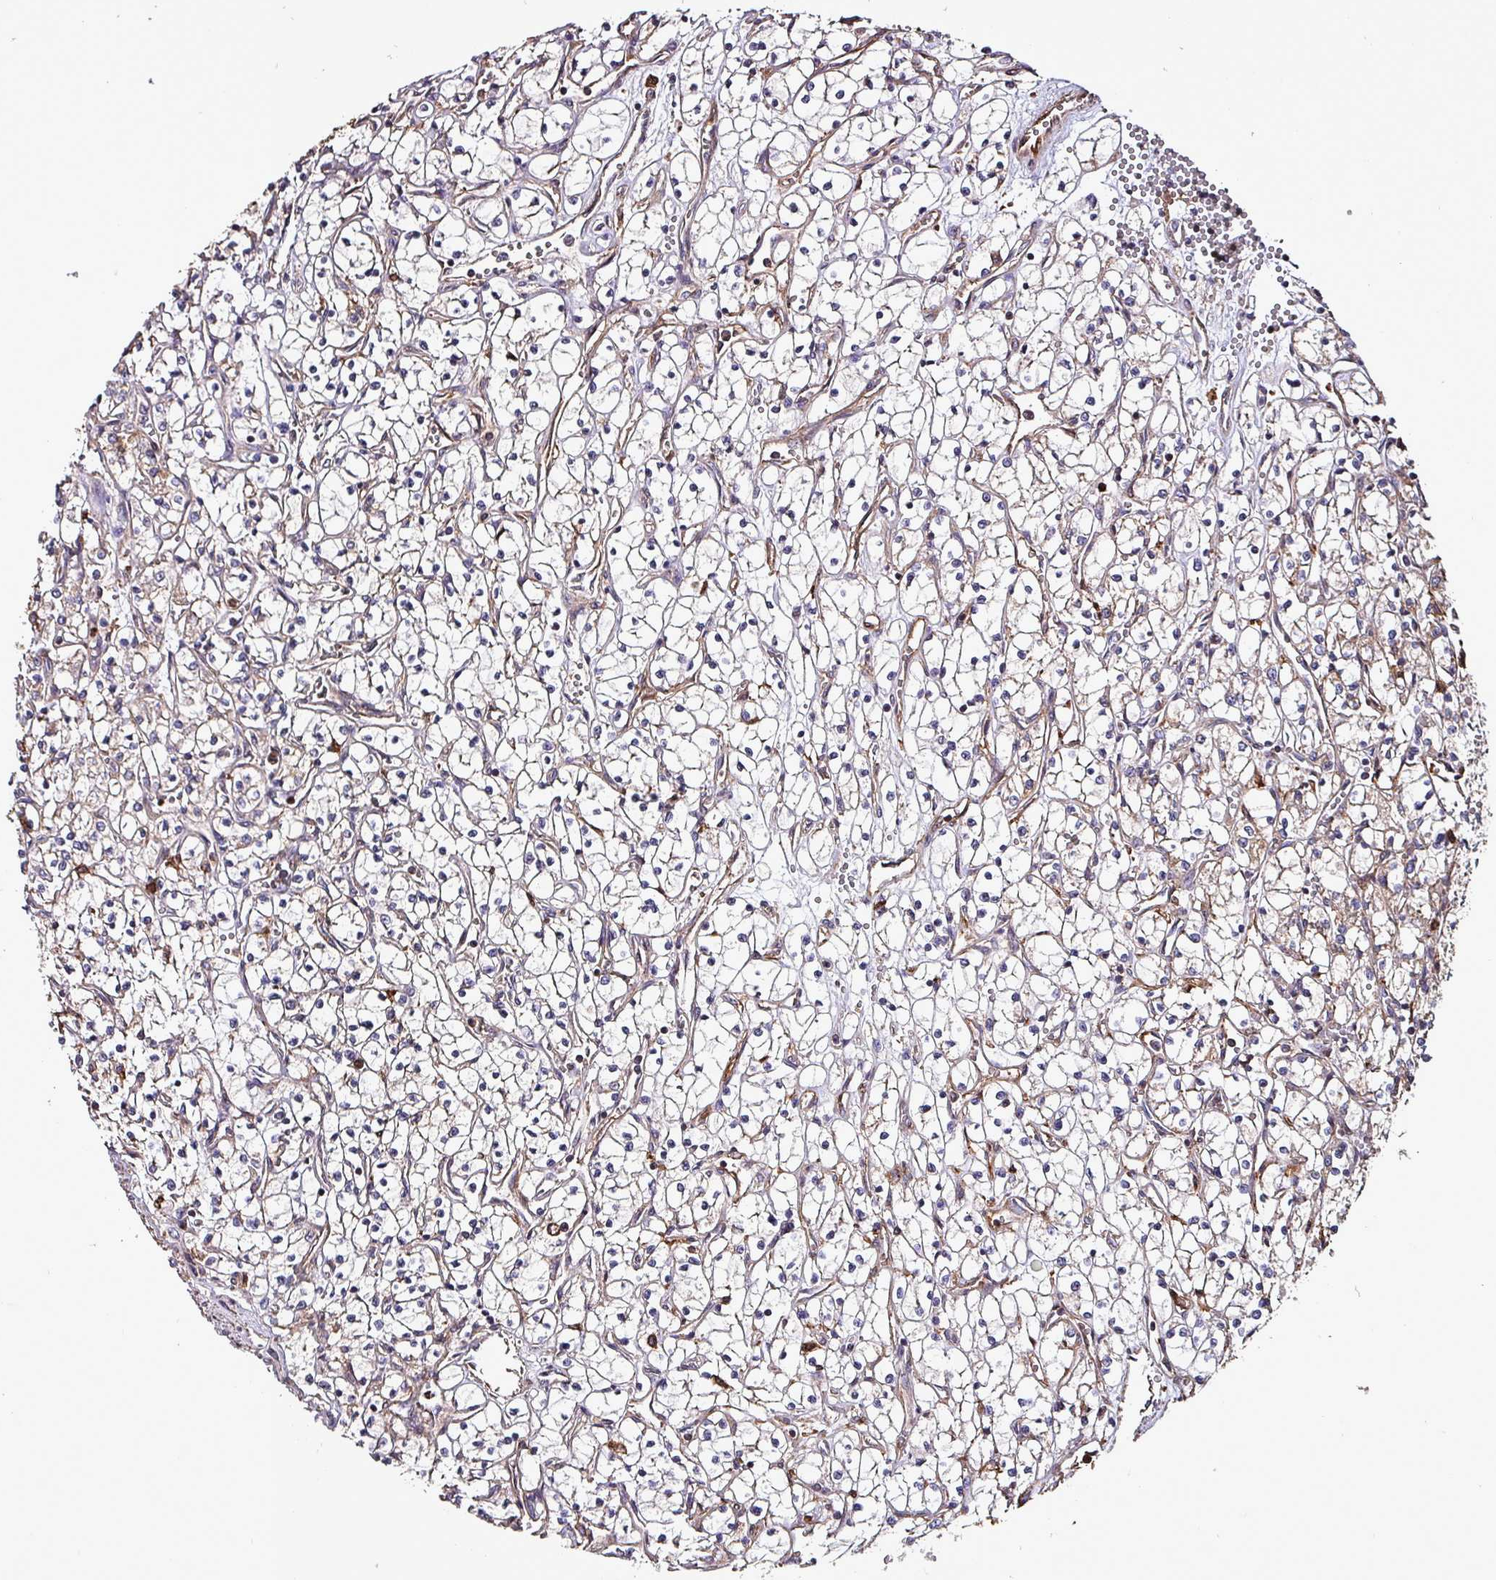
{"staining": {"intensity": "negative", "quantity": "none", "location": "none"}, "tissue": "renal cancer", "cell_type": "Tumor cells", "image_type": "cancer", "snomed": [{"axis": "morphology", "description": "Adenocarcinoma, NOS"}, {"axis": "topography", "description": "Kidney"}], "caption": "Renal cancer (adenocarcinoma) was stained to show a protein in brown. There is no significant expression in tumor cells.", "gene": "SCIN", "patient": {"sex": "female", "age": 69}}